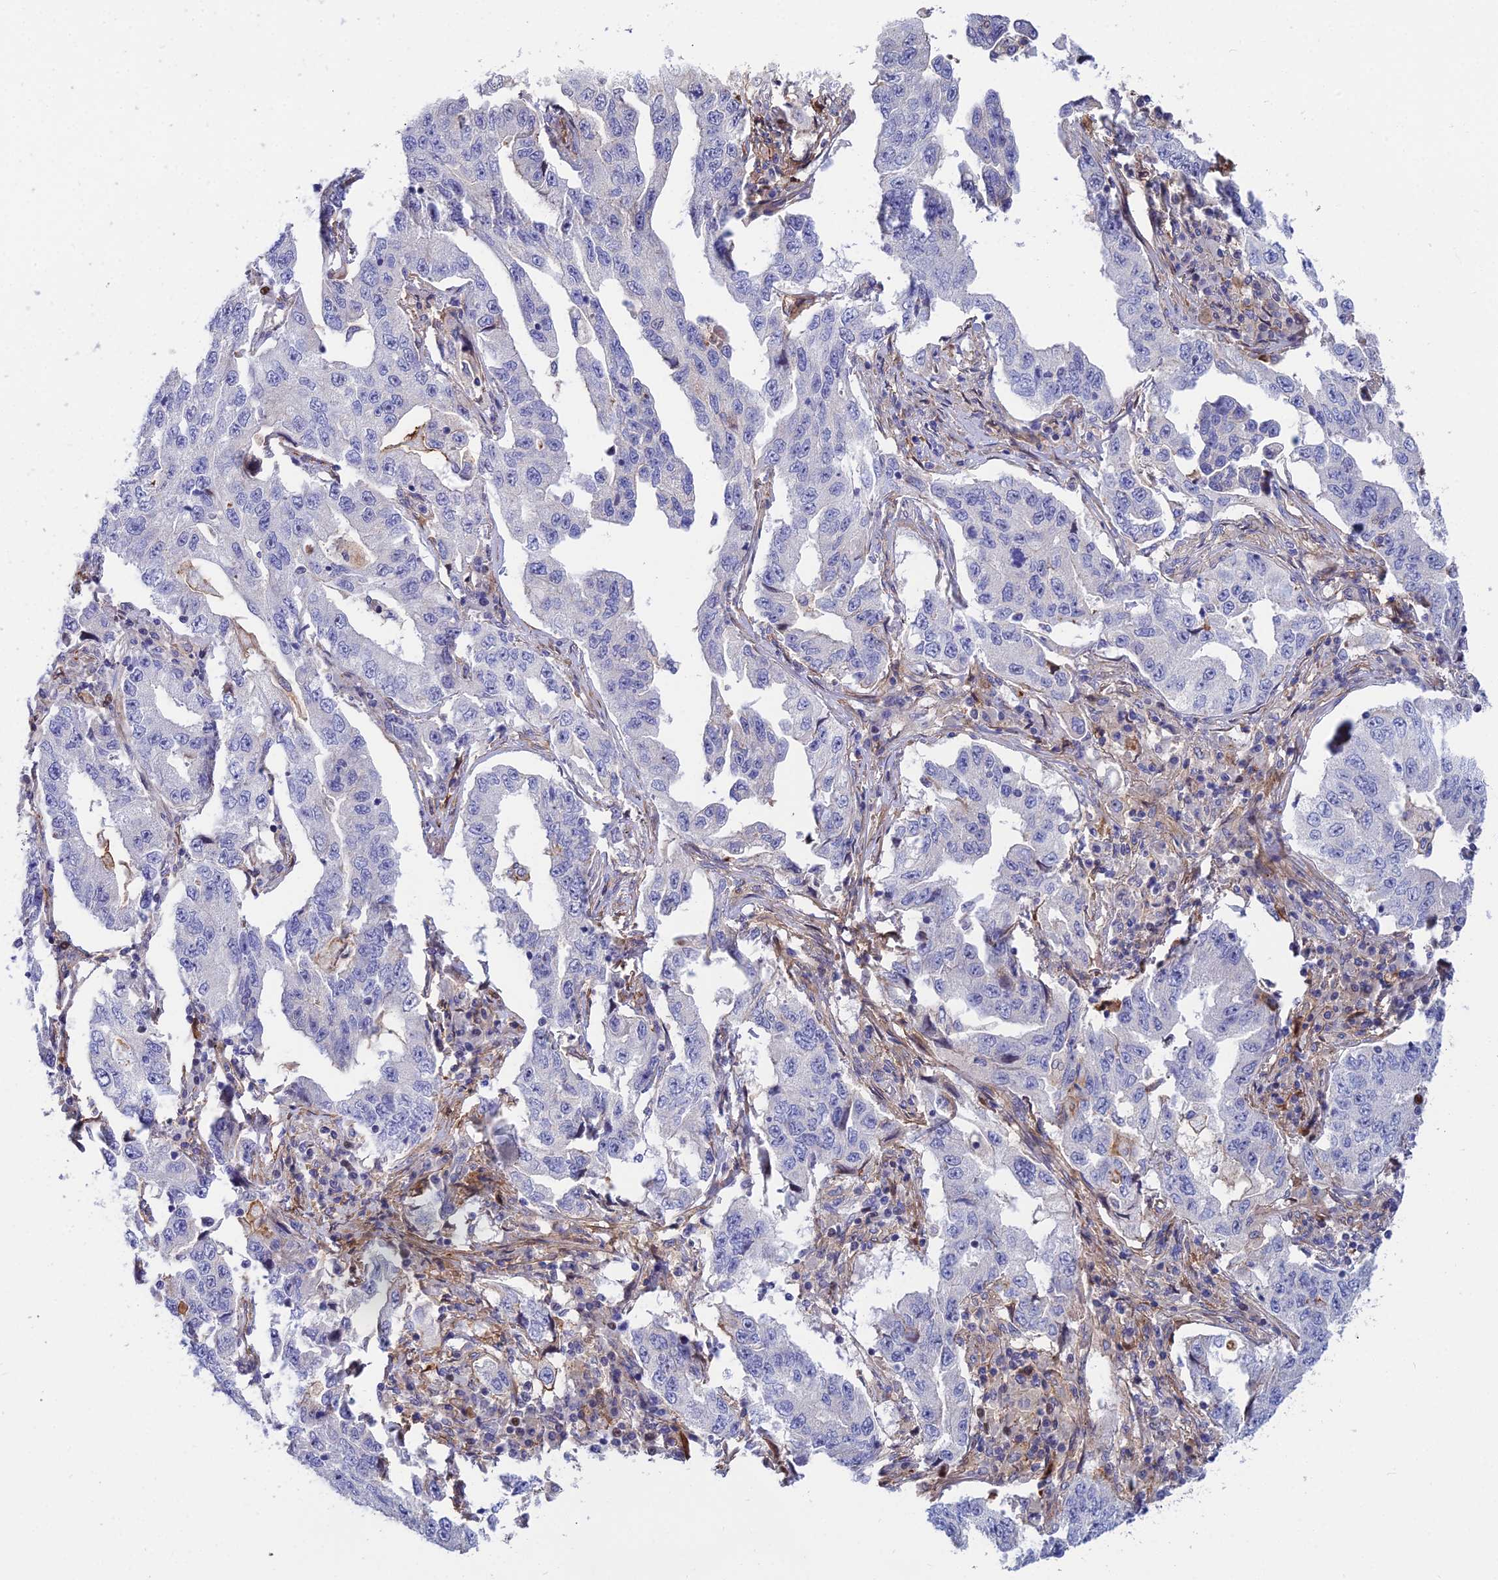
{"staining": {"intensity": "negative", "quantity": "none", "location": "none"}, "tissue": "lung cancer", "cell_type": "Tumor cells", "image_type": "cancer", "snomed": [{"axis": "morphology", "description": "Adenocarcinoma, NOS"}, {"axis": "topography", "description": "Lung"}], "caption": "IHC histopathology image of lung adenocarcinoma stained for a protein (brown), which exhibits no positivity in tumor cells.", "gene": "TRIM43B", "patient": {"sex": "female", "age": 51}}